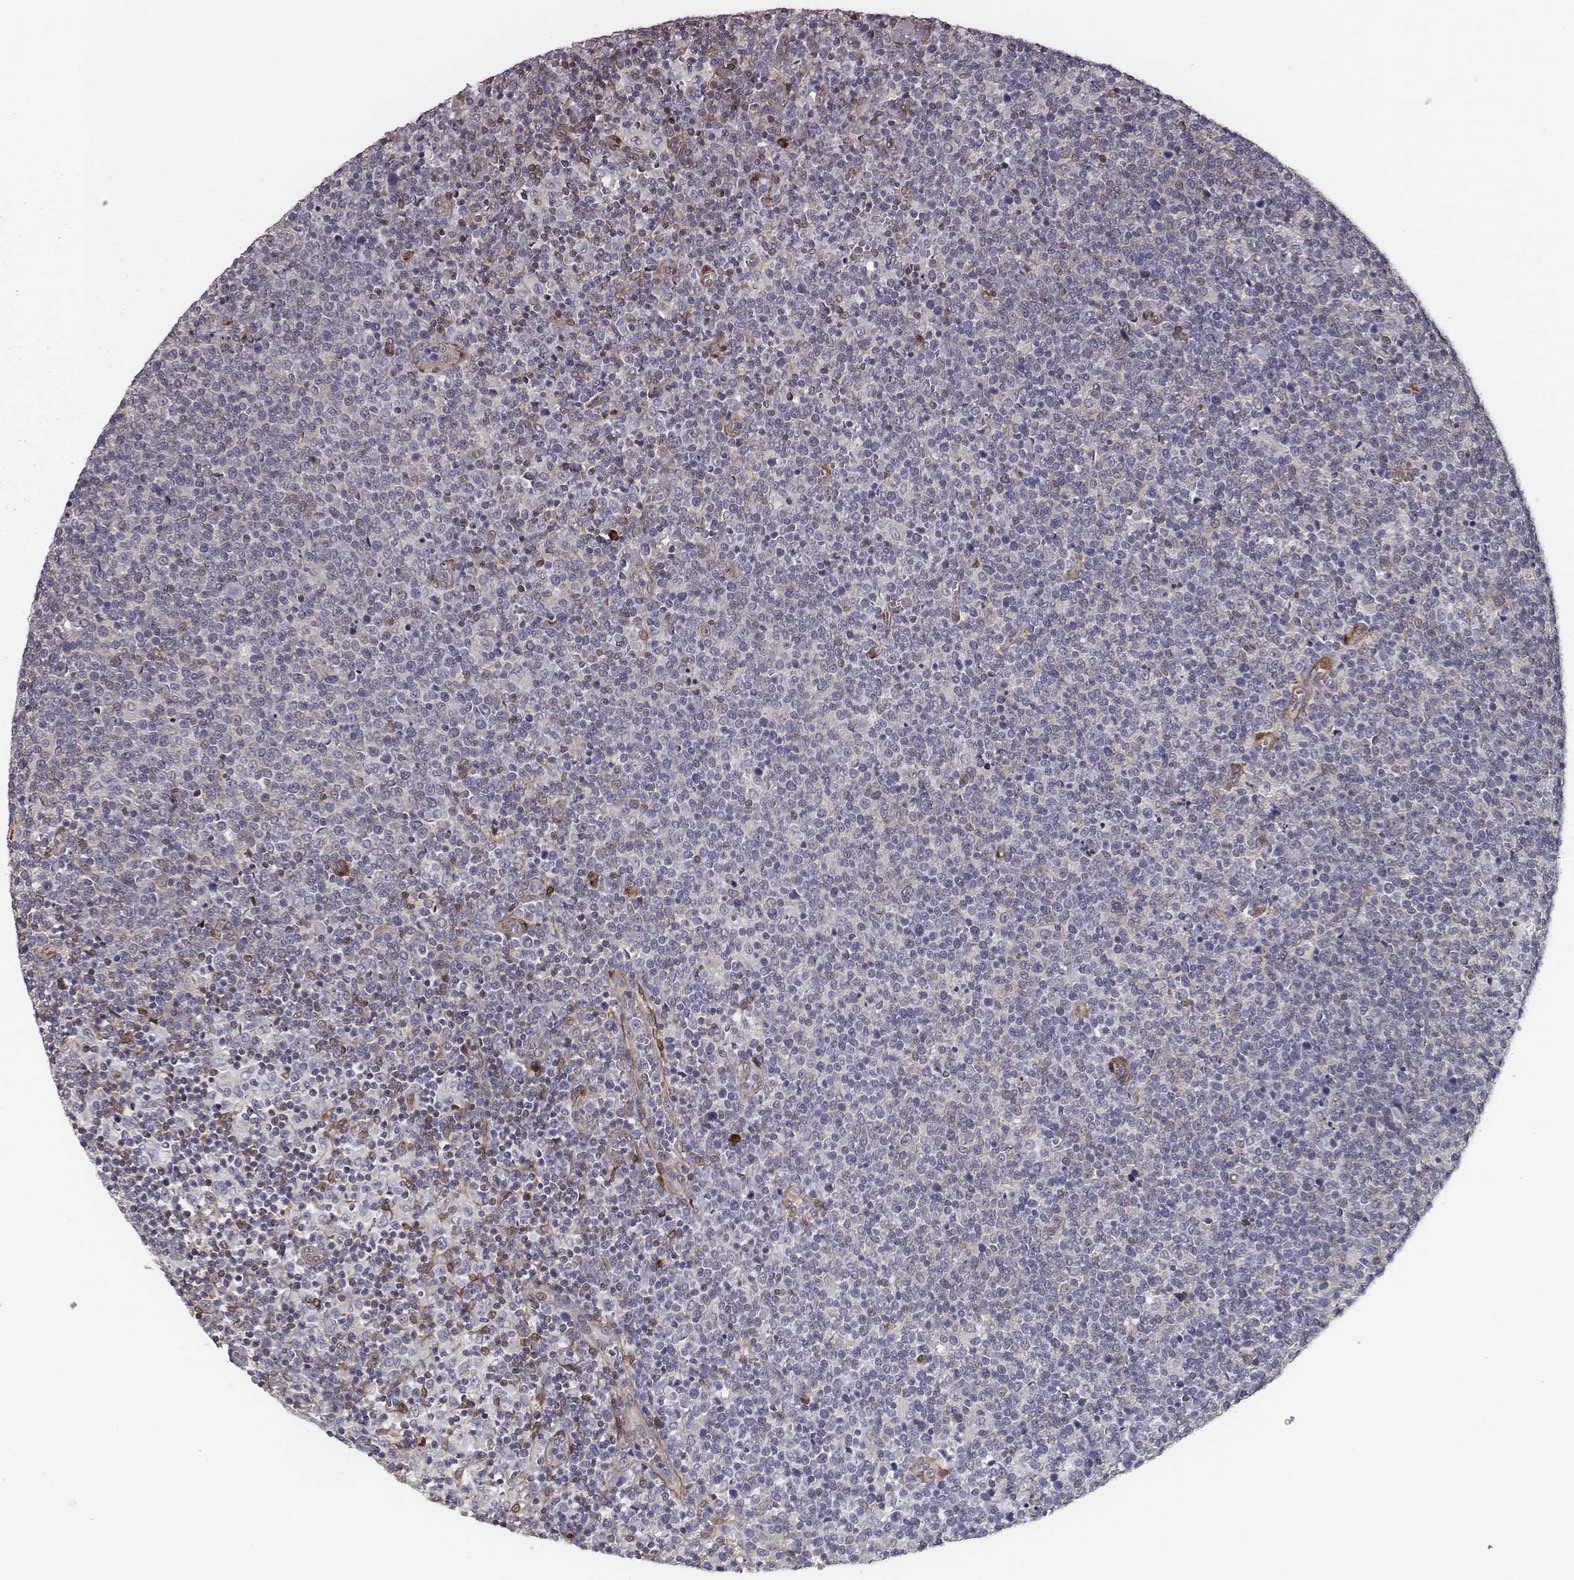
{"staining": {"intensity": "negative", "quantity": "none", "location": "none"}, "tissue": "lymphoma", "cell_type": "Tumor cells", "image_type": "cancer", "snomed": [{"axis": "morphology", "description": "Malignant lymphoma, non-Hodgkin's type, High grade"}, {"axis": "topography", "description": "Lymph node"}], "caption": "Tumor cells are negative for protein expression in human malignant lymphoma, non-Hodgkin's type (high-grade).", "gene": "ISYNA1", "patient": {"sex": "male", "age": 61}}